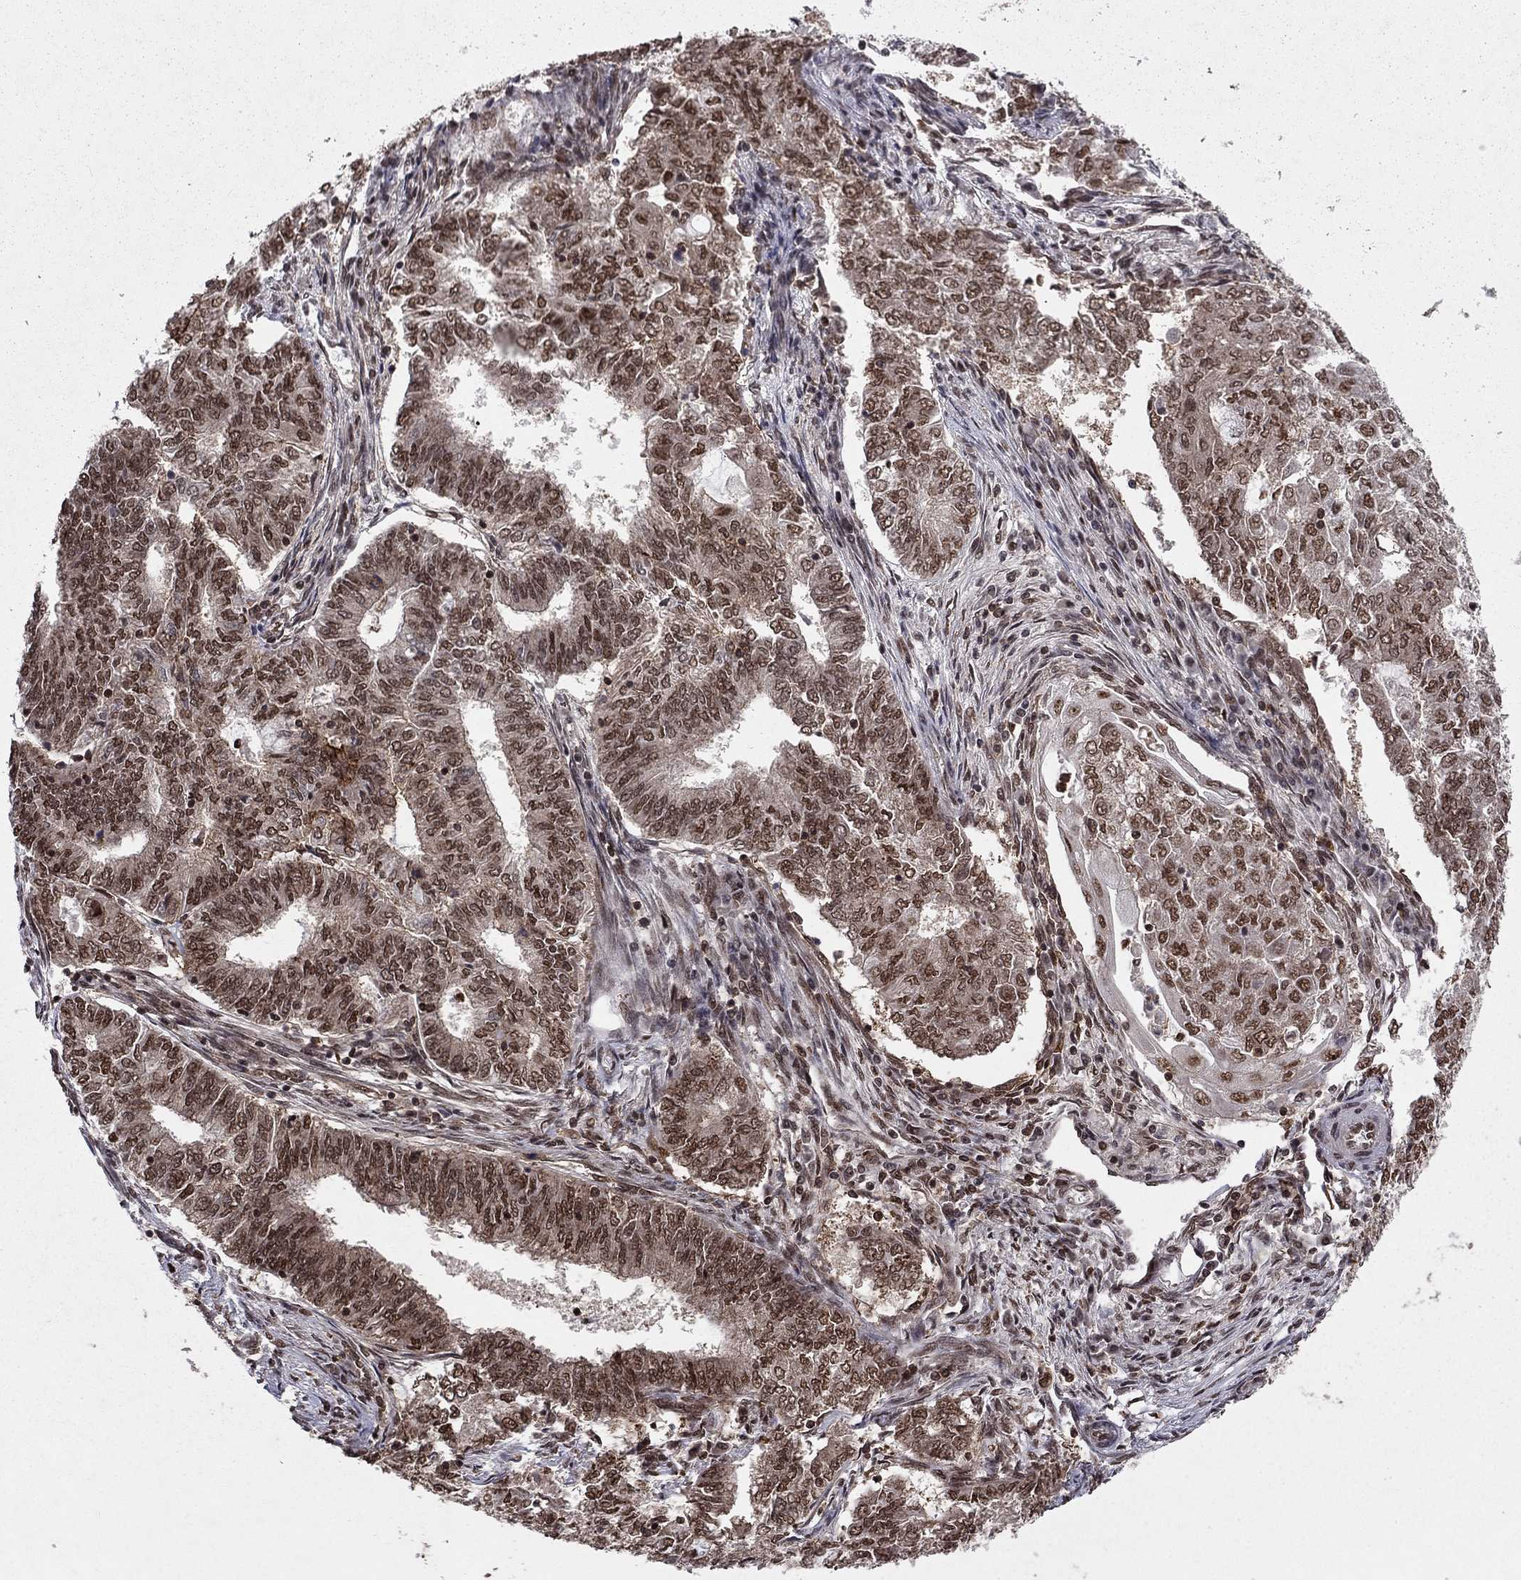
{"staining": {"intensity": "strong", "quantity": "25%-75%", "location": "cytoplasmic/membranous,nuclear"}, "tissue": "endometrial cancer", "cell_type": "Tumor cells", "image_type": "cancer", "snomed": [{"axis": "morphology", "description": "Adenocarcinoma, NOS"}, {"axis": "topography", "description": "Endometrium"}], "caption": "Endometrial adenocarcinoma stained for a protein exhibits strong cytoplasmic/membranous and nuclear positivity in tumor cells. The staining is performed using DAB brown chromogen to label protein expression. The nuclei are counter-stained blue using hematoxylin.", "gene": "SSX2IP", "patient": {"sex": "female", "age": 62}}